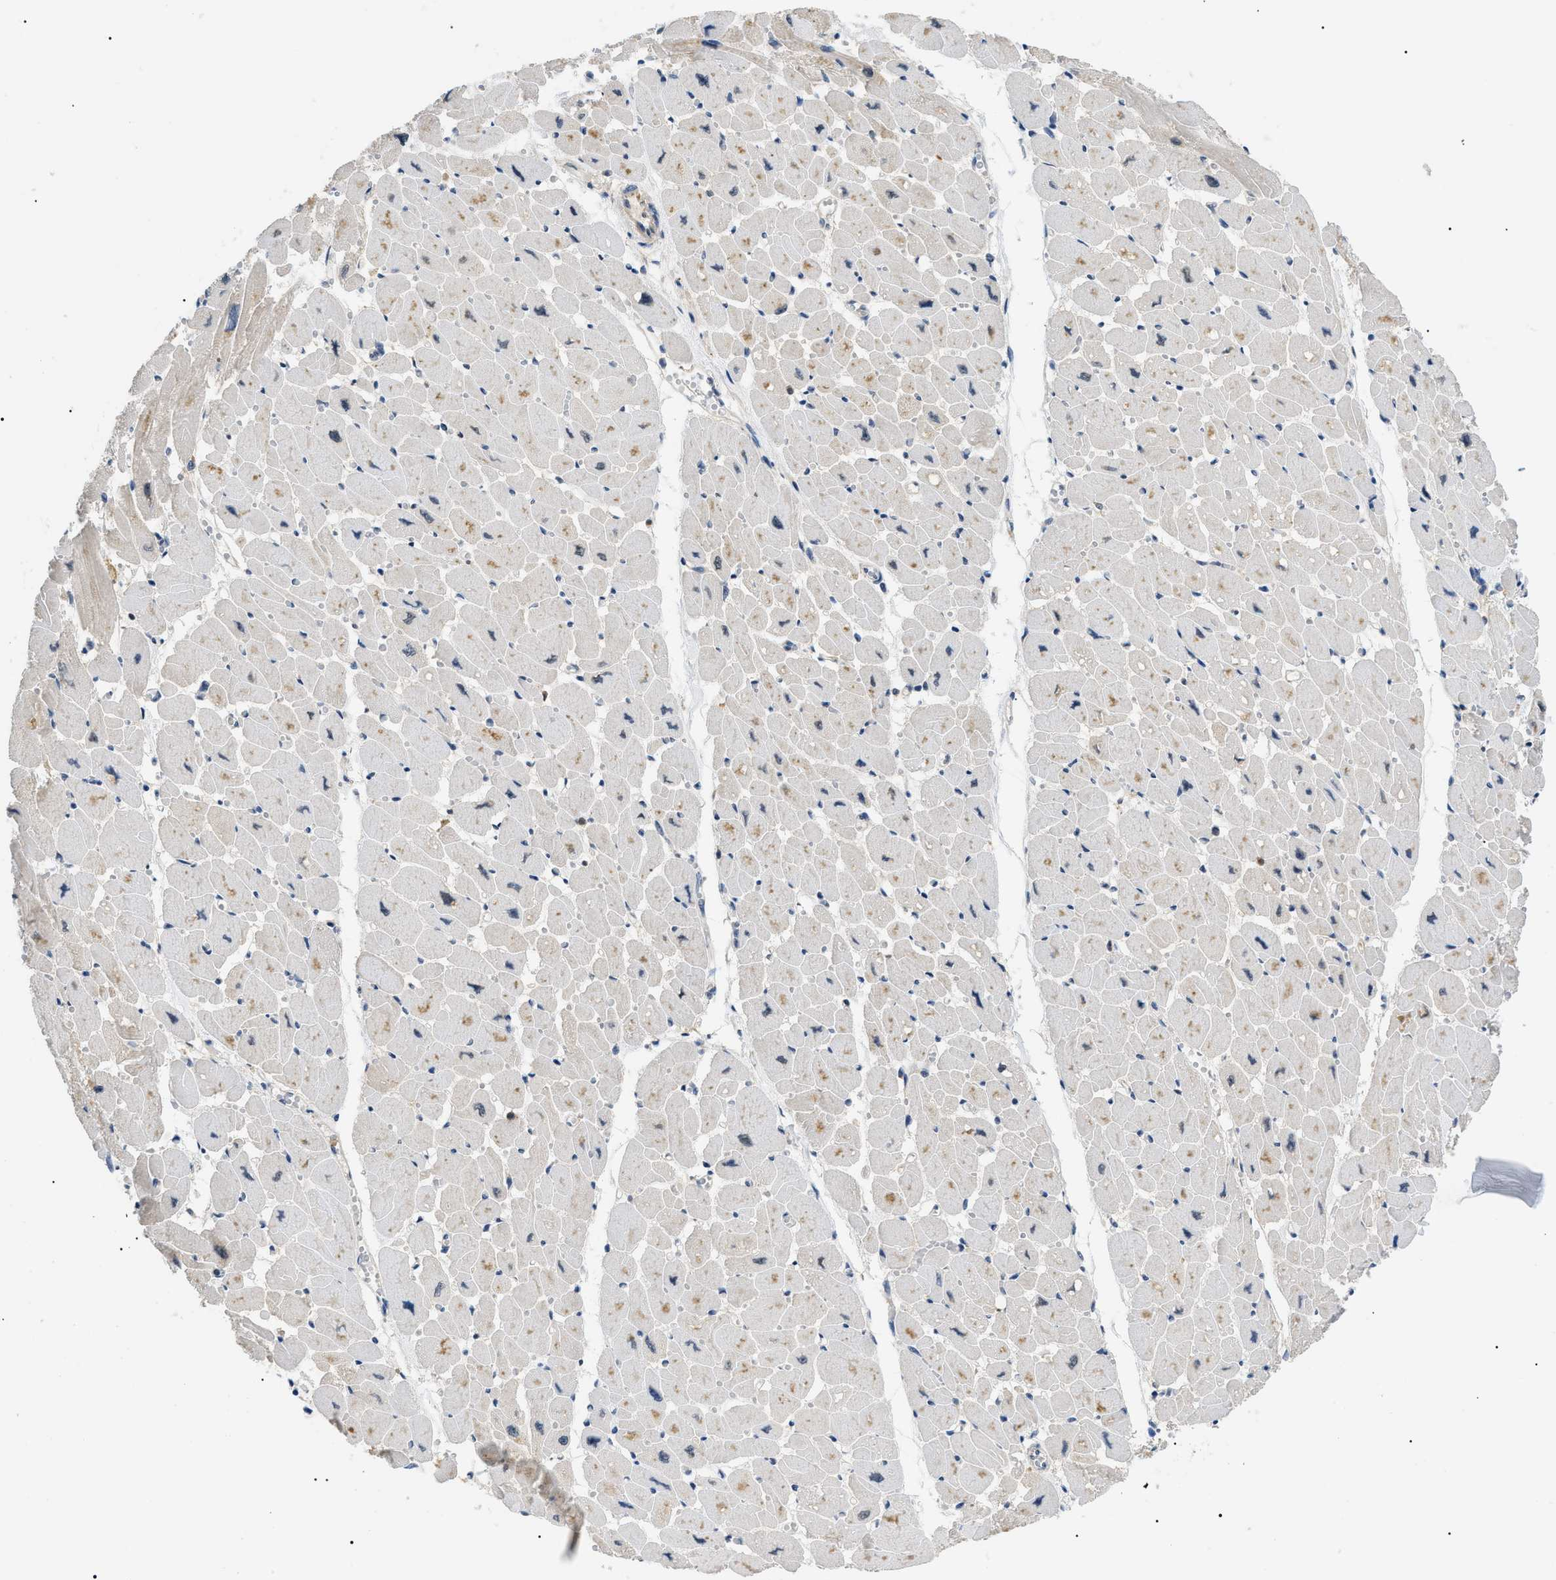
{"staining": {"intensity": "weak", "quantity": ">75%", "location": "cytoplasmic/membranous,nuclear"}, "tissue": "heart muscle", "cell_type": "Cardiomyocytes", "image_type": "normal", "snomed": [{"axis": "morphology", "description": "Normal tissue, NOS"}, {"axis": "topography", "description": "Heart"}], "caption": "Immunohistochemistry (IHC) of benign heart muscle exhibits low levels of weak cytoplasmic/membranous,nuclear expression in about >75% of cardiomyocytes.", "gene": "RBM15", "patient": {"sex": "female", "age": 54}}